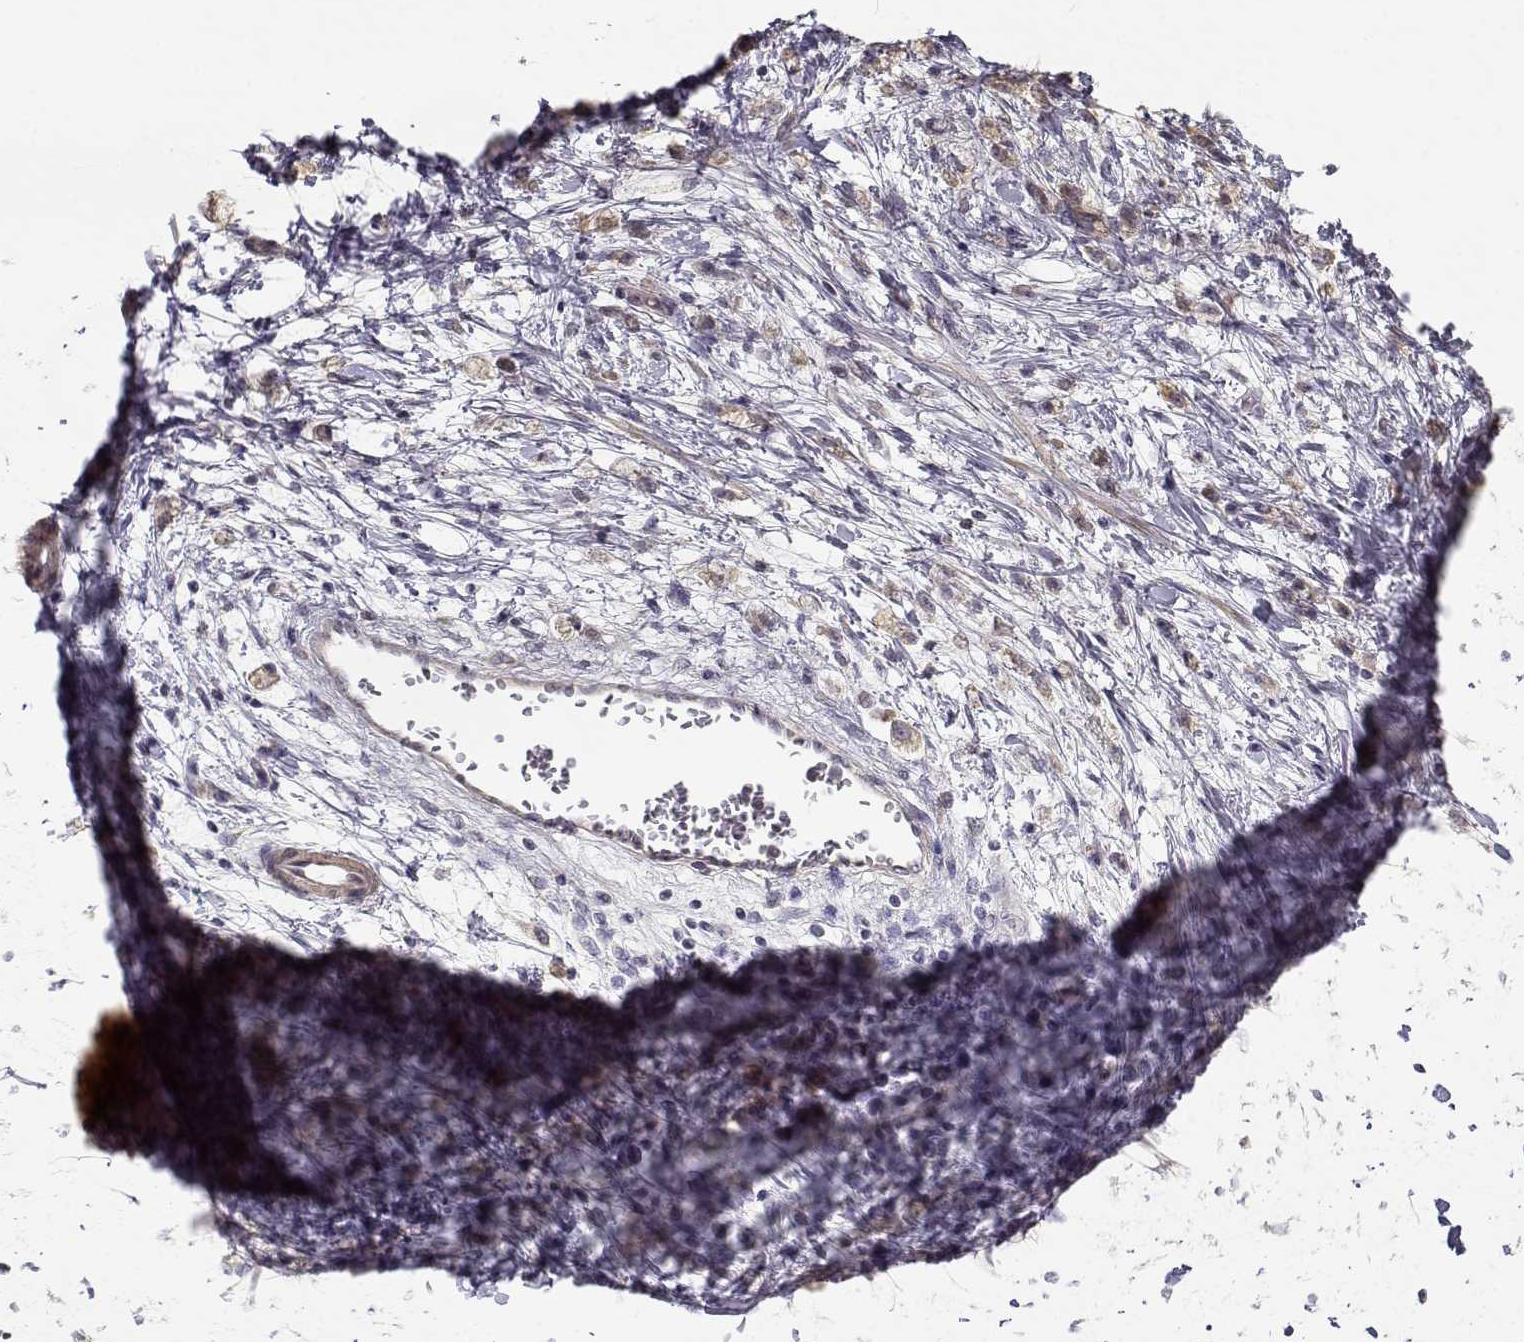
{"staining": {"intensity": "weak", "quantity": "<25%", "location": "cytoplasmic/membranous"}, "tissue": "stomach cancer", "cell_type": "Tumor cells", "image_type": "cancer", "snomed": [{"axis": "morphology", "description": "Adenocarcinoma, NOS"}, {"axis": "topography", "description": "Stomach"}], "caption": "The histopathology image reveals no significant positivity in tumor cells of stomach cancer (adenocarcinoma). Brightfield microscopy of immunohistochemistry stained with DAB (3,3'-diaminobenzidine) (brown) and hematoxylin (blue), captured at high magnification.", "gene": "ENTPD8", "patient": {"sex": "female", "age": 60}}